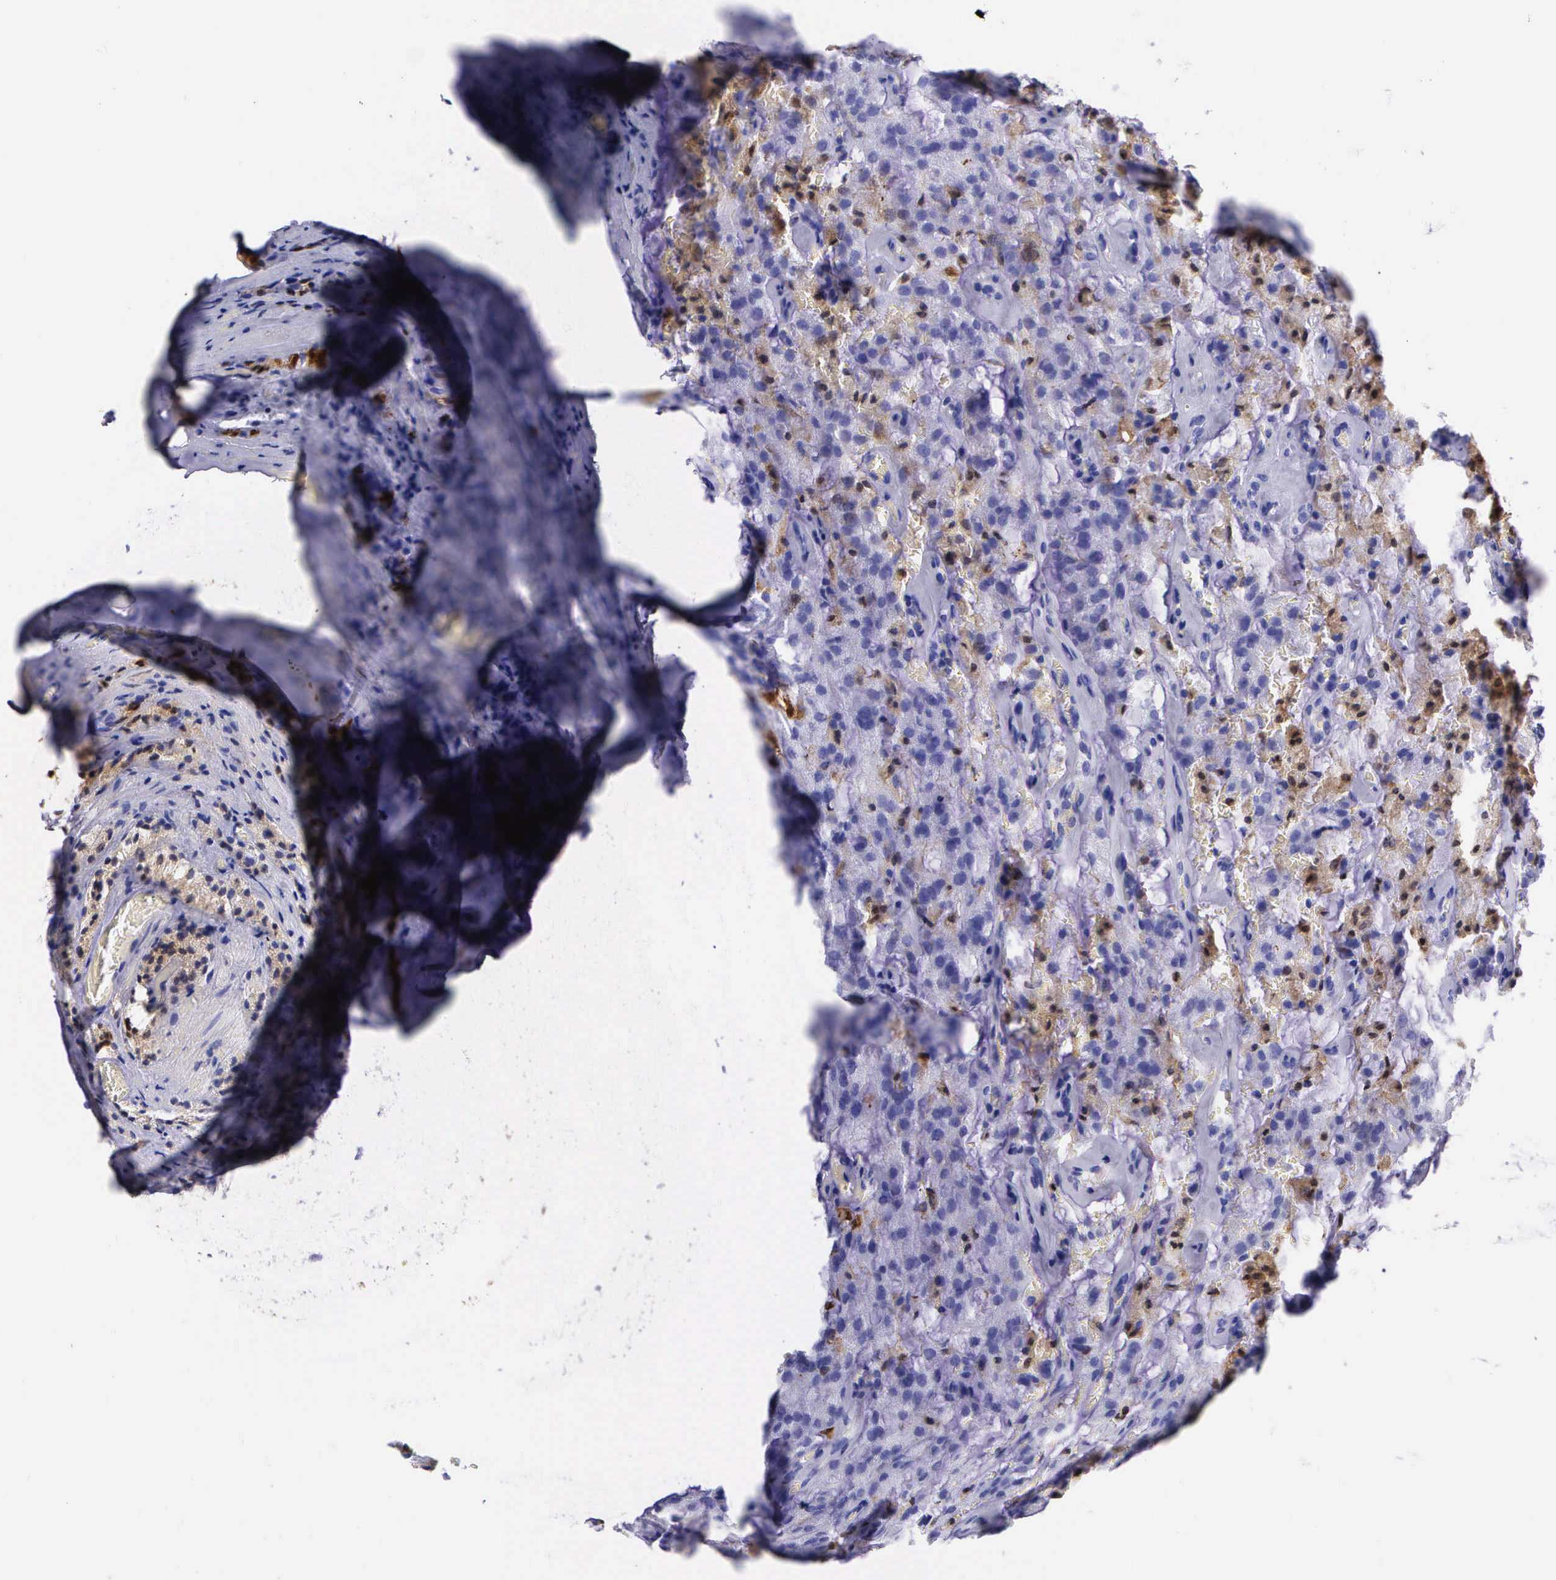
{"staining": {"intensity": "negative", "quantity": "none", "location": "none"}, "tissue": "prostate cancer", "cell_type": "Tumor cells", "image_type": "cancer", "snomed": [{"axis": "morphology", "description": "Adenocarcinoma, Medium grade"}, {"axis": "topography", "description": "Prostate"}], "caption": "Human prostate cancer (adenocarcinoma (medium-grade)) stained for a protein using immunohistochemistry exhibits no expression in tumor cells.", "gene": "PLG", "patient": {"sex": "male", "age": 60}}